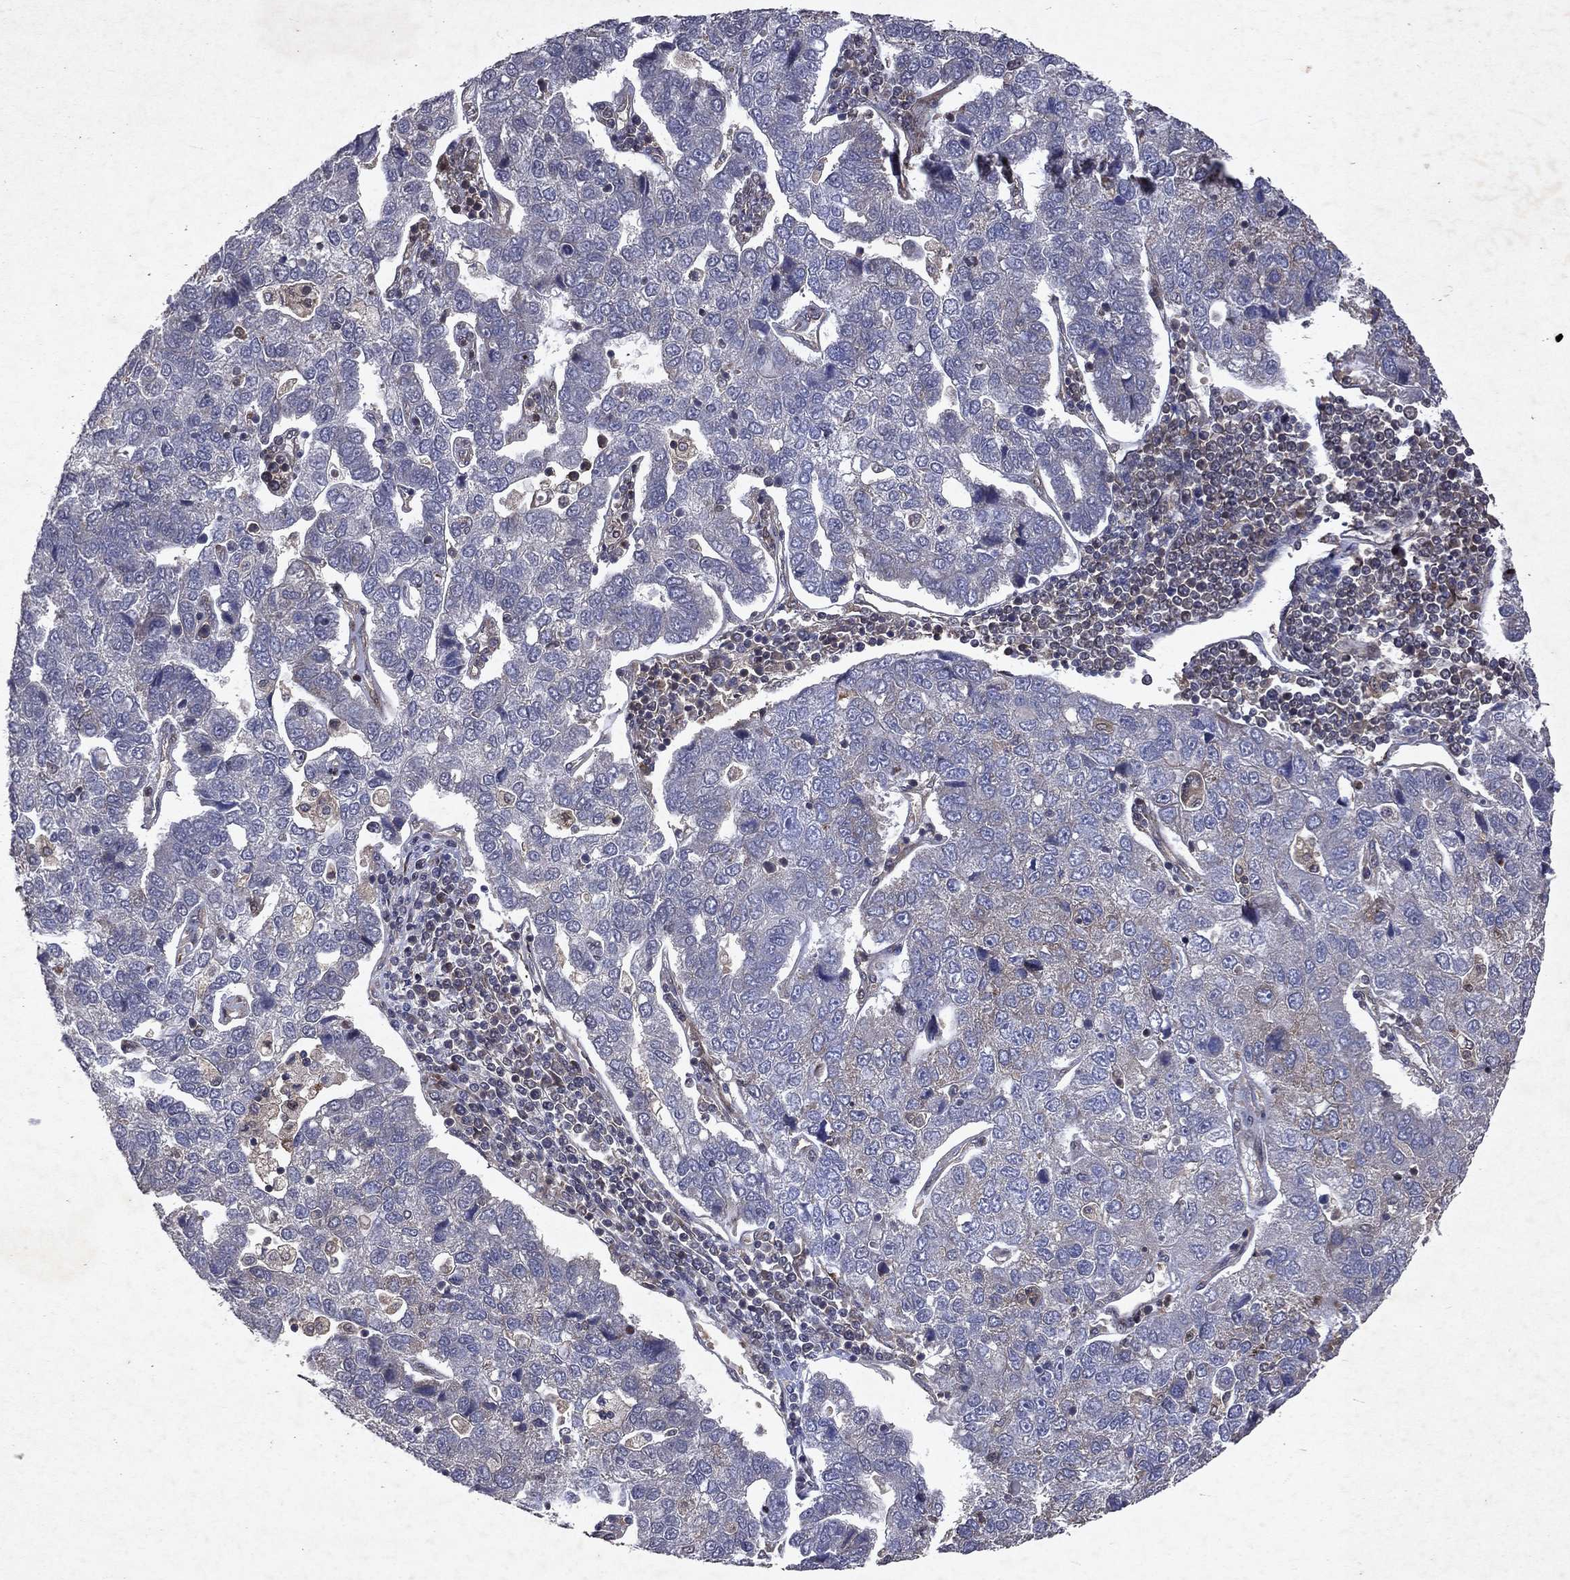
{"staining": {"intensity": "negative", "quantity": "none", "location": "none"}, "tissue": "pancreatic cancer", "cell_type": "Tumor cells", "image_type": "cancer", "snomed": [{"axis": "morphology", "description": "Adenocarcinoma, NOS"}, {"axis": "topography", "description": "Pancreas"}], "caption": "Immunohistochemical staining of human pancreatic cancer (adenocarcinoma) shows no significant positivity in tumor cells. (Brightfield microscopy of DAB (3,3'-diaminobenzidine) immunohistochemistry (IHC) at high magnification).", "gene": "MTAP", "patient": {"sex": "female", "age": 61}}